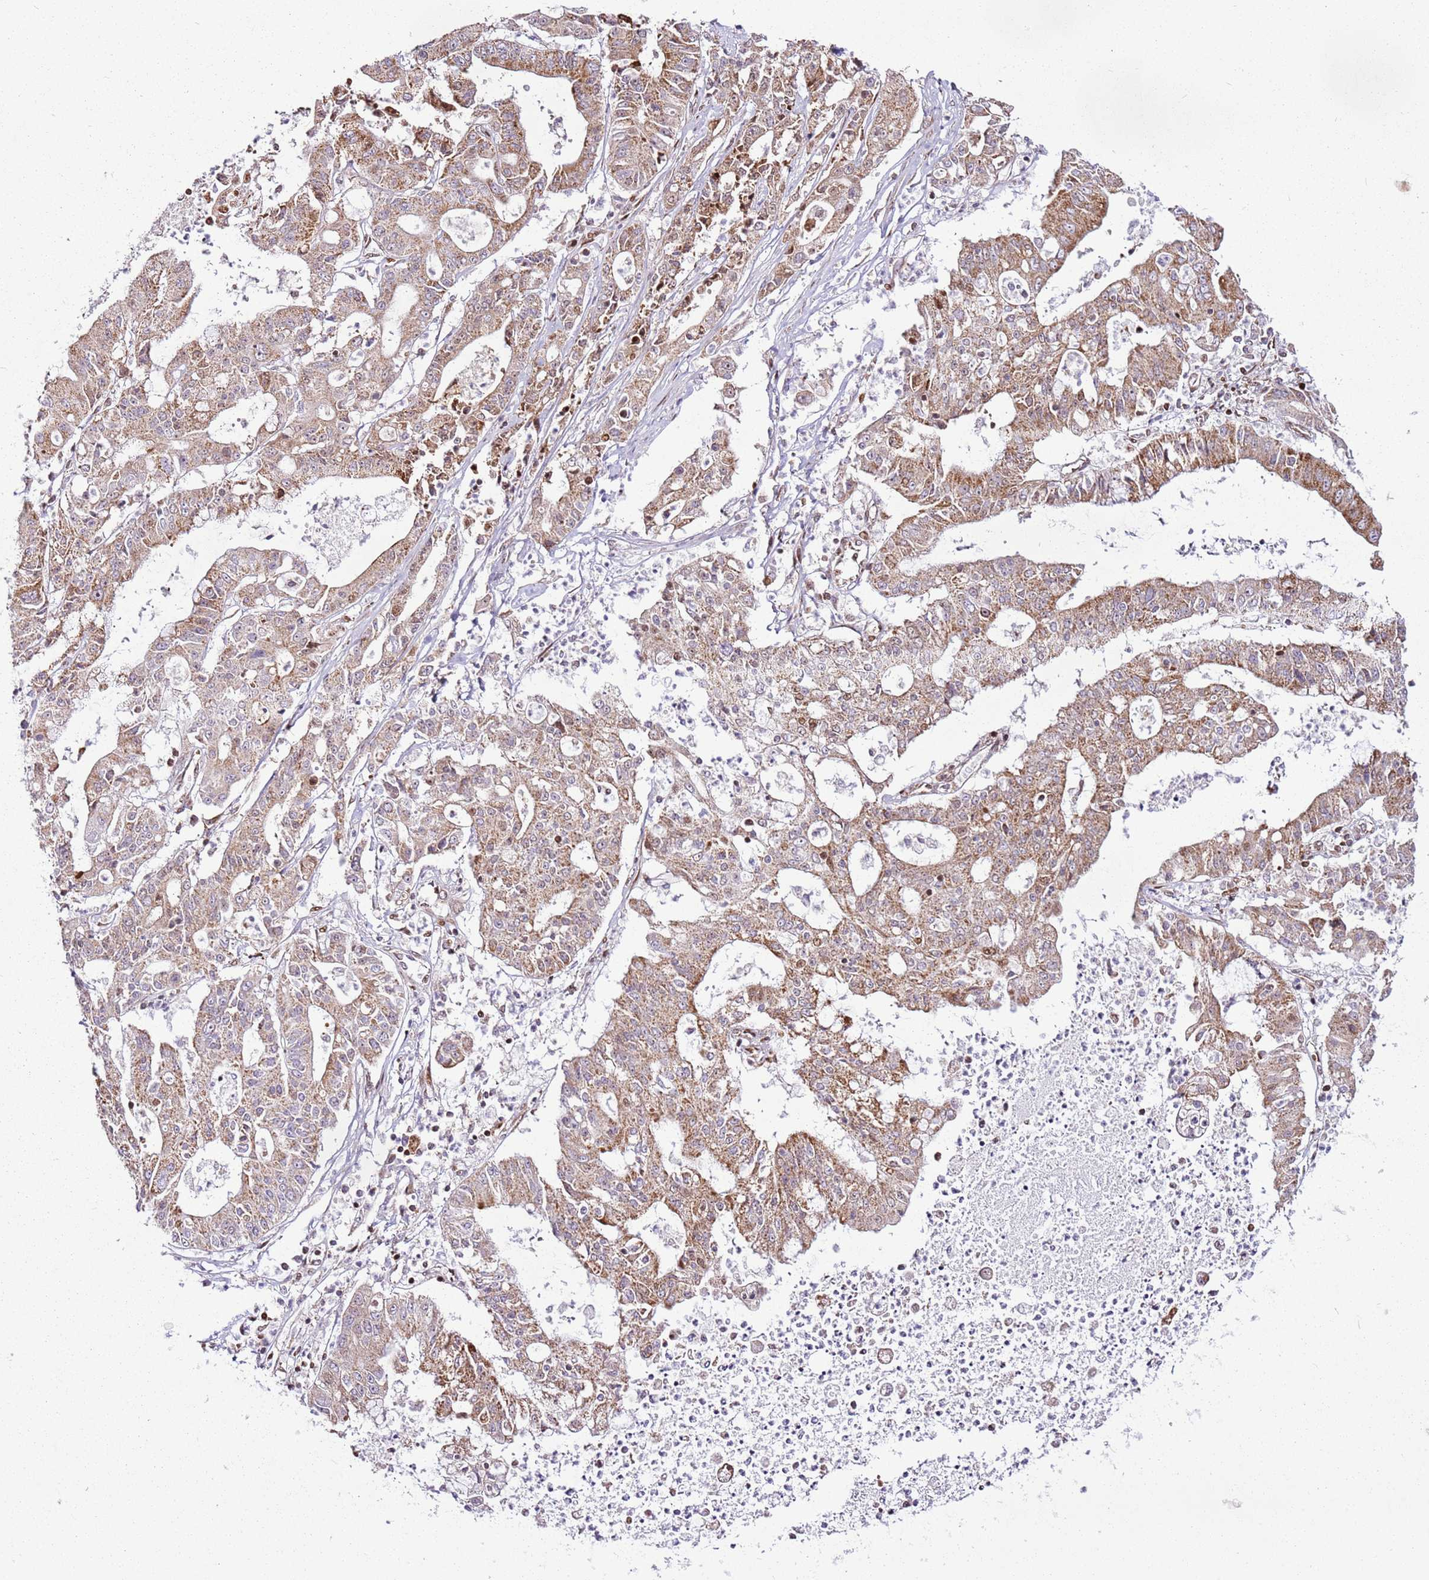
{"staining": {"intensity": "moderate", "quantity": ">75%", "location": "cytoplasmic/membranous"}, "tissue": "ovarian cancer", "cell_type": "Tumor cells", "image_type": "cancer", "snomed": [{"axis": "morphology", "description": "Cystadenocarcinoma, mucinous, NOS"}, {"axis": "topography", "description": "Ovary"}], "caption": "Human ovarian mucinous cystadenocarcinoma stained with a protein marker demonstrates moderate staining in tumor cells.", "gene": "PCTP", "patient": {"sex": "female", "age": 70}}